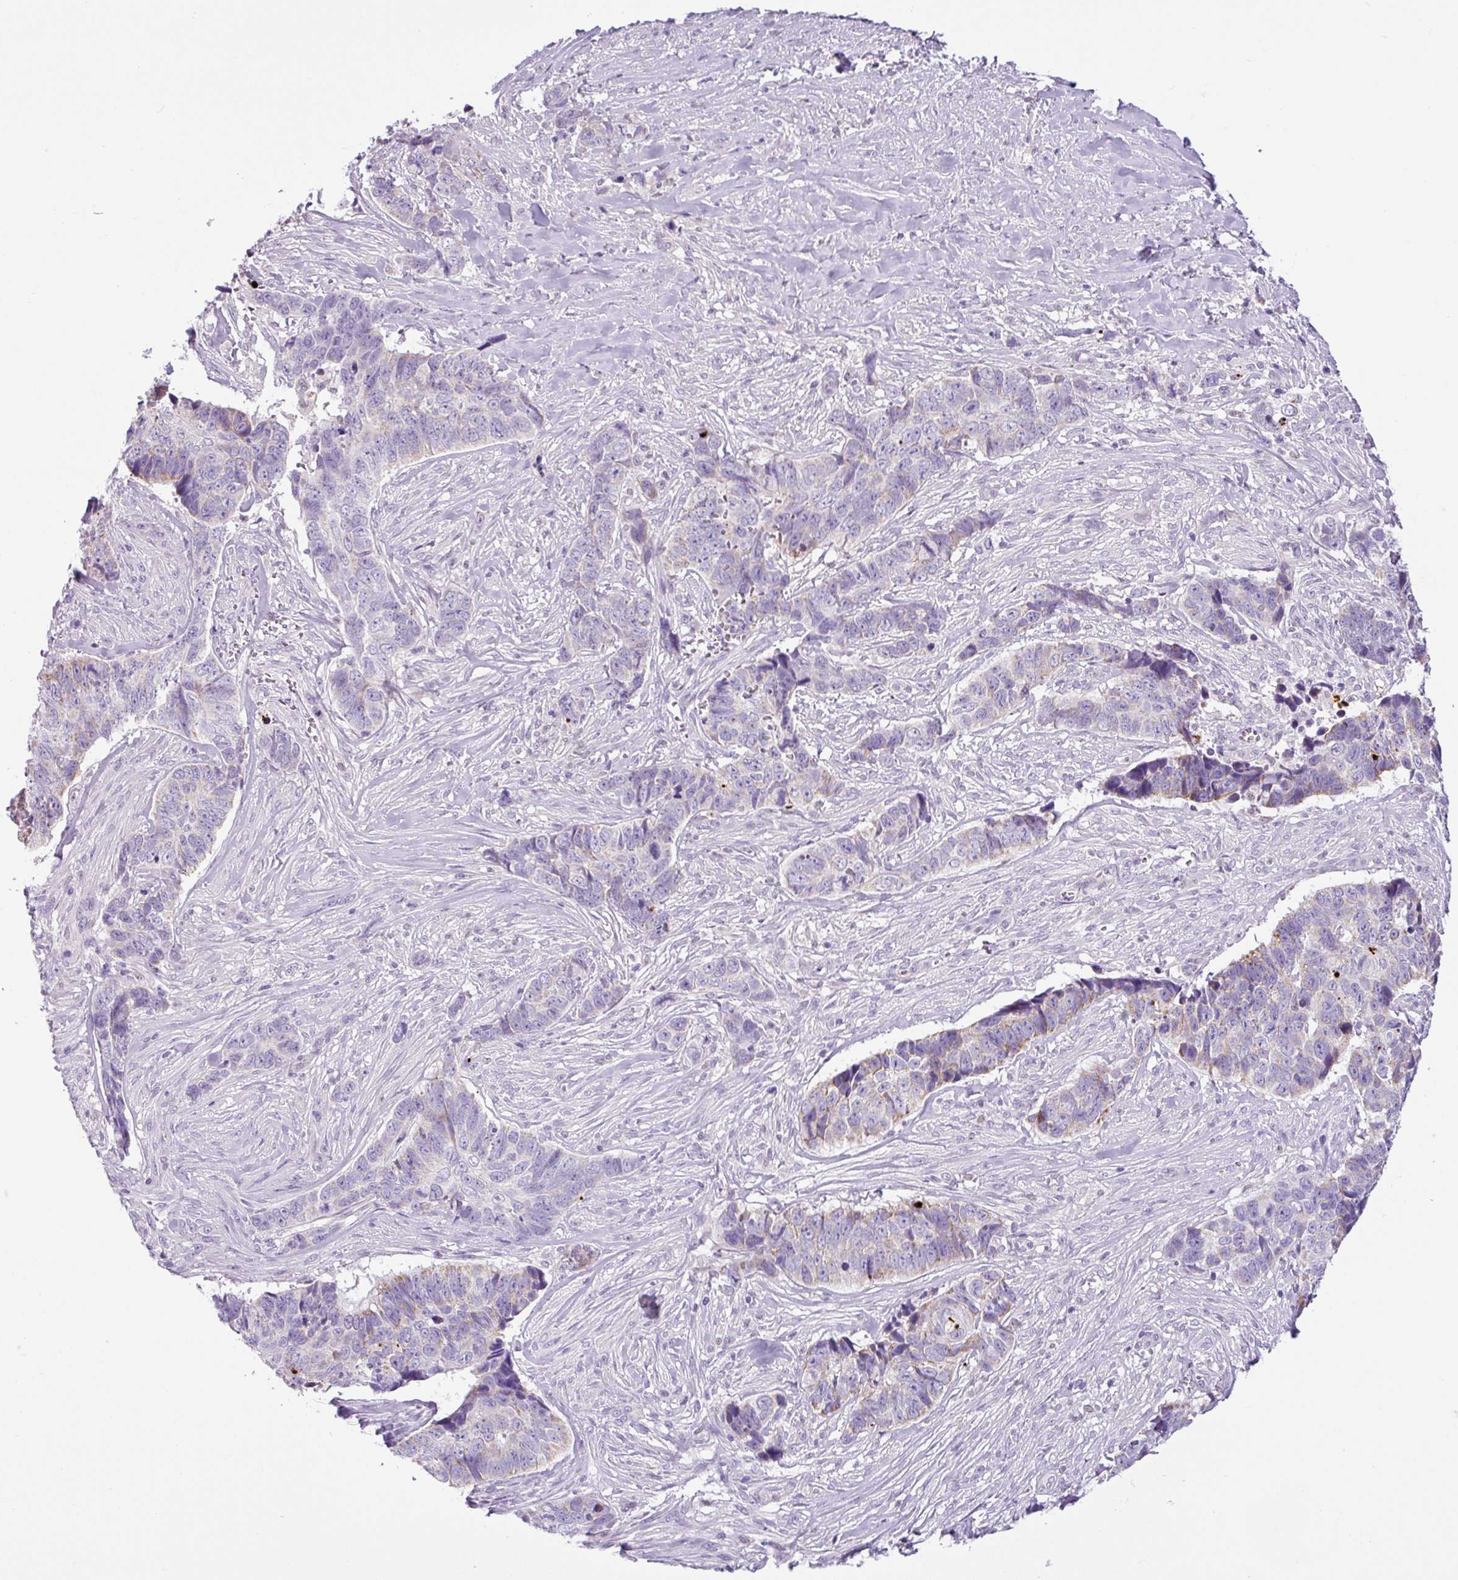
{"staining": {"intensity": "moderate", "quantity": "<25%", "location": "cytoplasmic/membranous"}, "tissue": "skin cancer", "cell_type": "Tumor cells", "image_type": "cancer", "snomed": [{"axis": "morphology", "description": "Basal cell carcinoma"}, {"axis": "topography", "description": "Skin"}], "caption": "Protein expression analysis of skin cancer (basal cell carcinoma) shows moderate cytoplasmic/membranous staining in about <25% of tumor cells. (DAB IHC with brightfield microscopy, high magnification).", "gene": "HMCN2", "patient": {"sex": "female", "age": 82}}